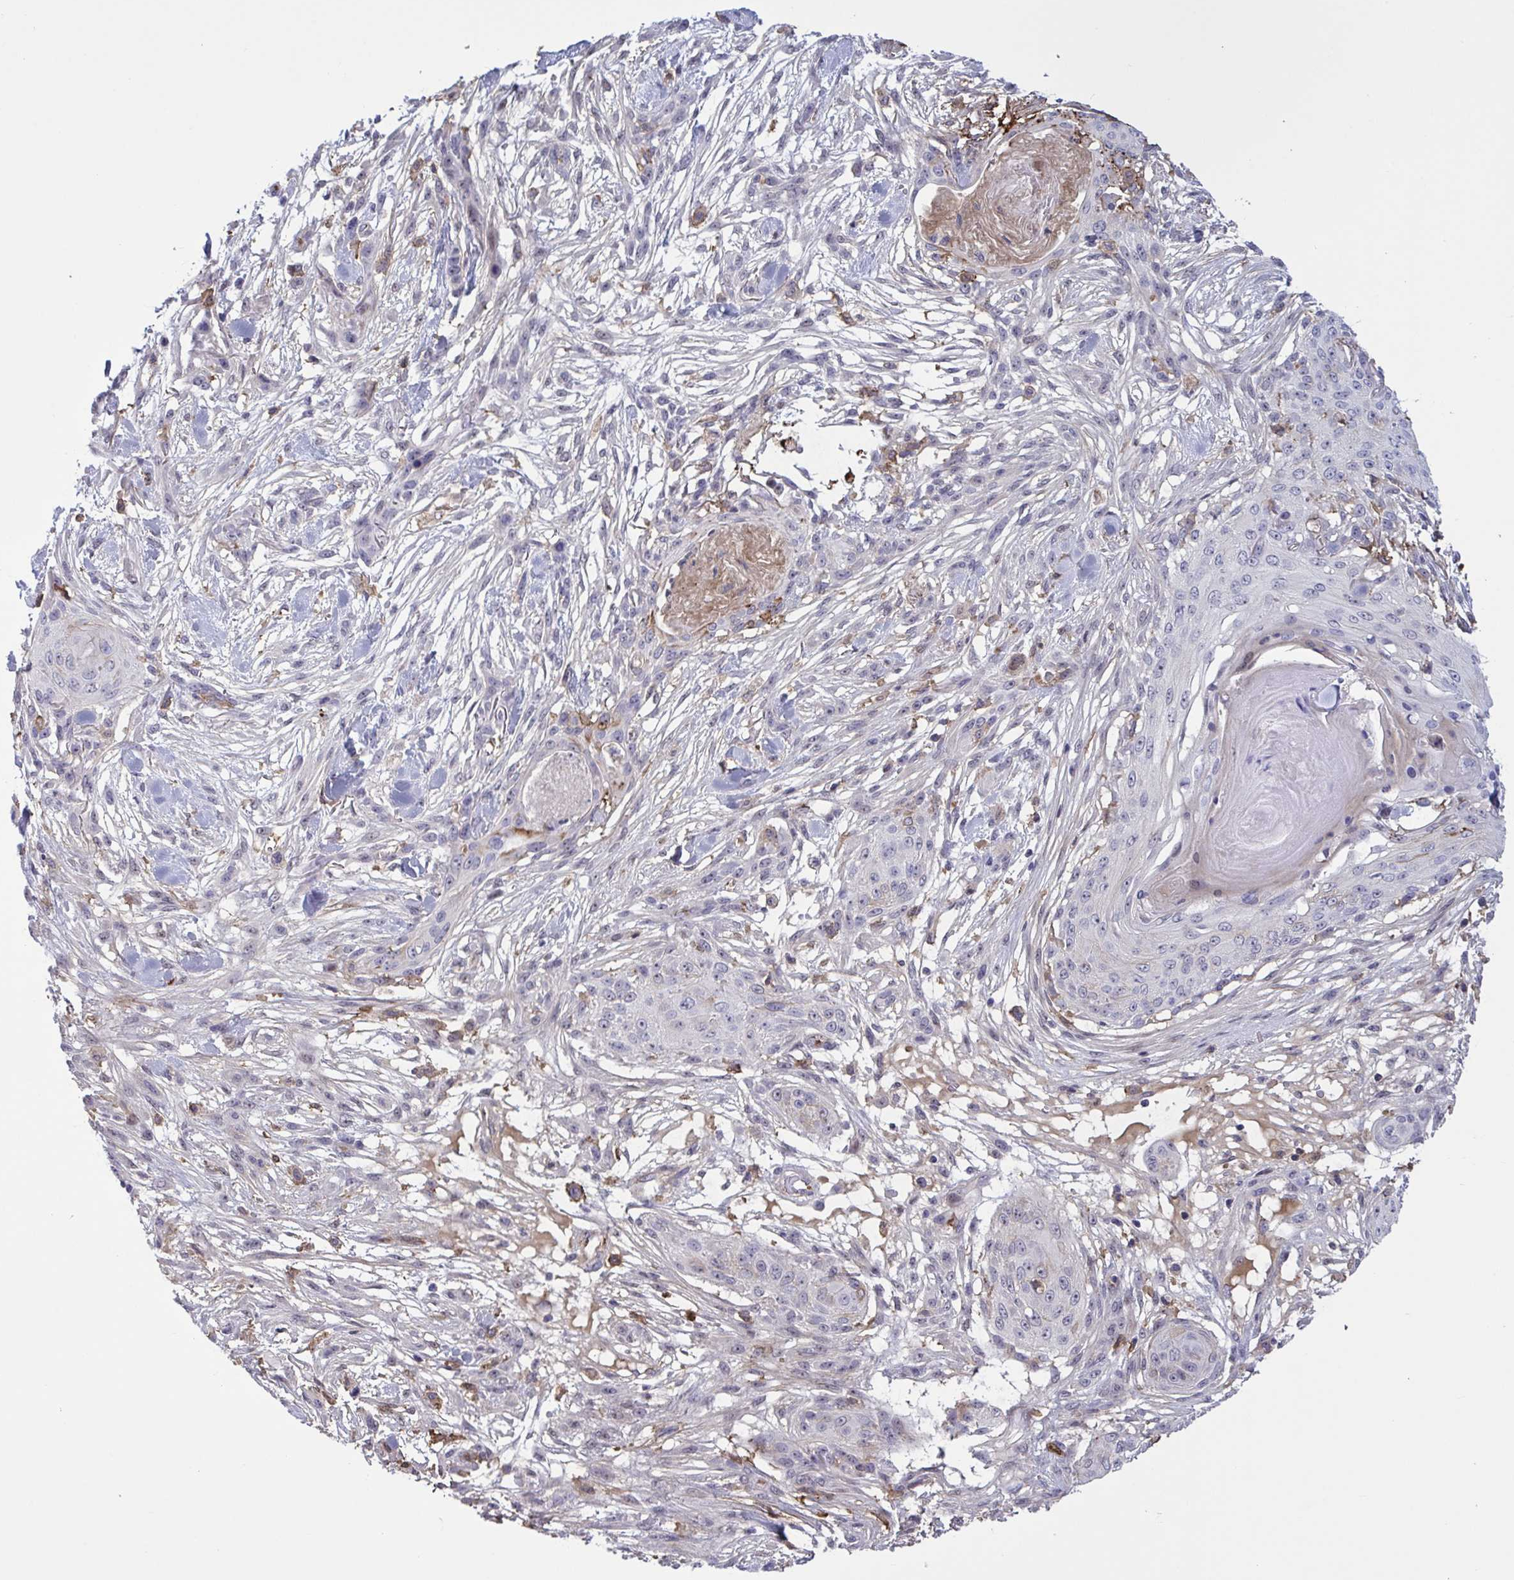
{"staining": {"intensity": "weak", "quantity": "25%-75%", "location": "nuclear"}, "tissue": "skin cancer", "cell_type": "Tumor cells", "image_type": "cancer", "snomed": [{"axis": "morphology", "description": "Squamous cell carcinoma, NOS"}, {"axis": "topography", "description": "Skin"}], "caption": "Skin squamous cell carcinoma tissue reveals weak nuclear staining in approximately 25%-75% of tumor cells, visualized by immunohistochemistry. Ihc stains the protein of interest in brown and the nuclei are stained blue.", "gene": "CD101", "patient": {"sex": "female", "age": 59}}